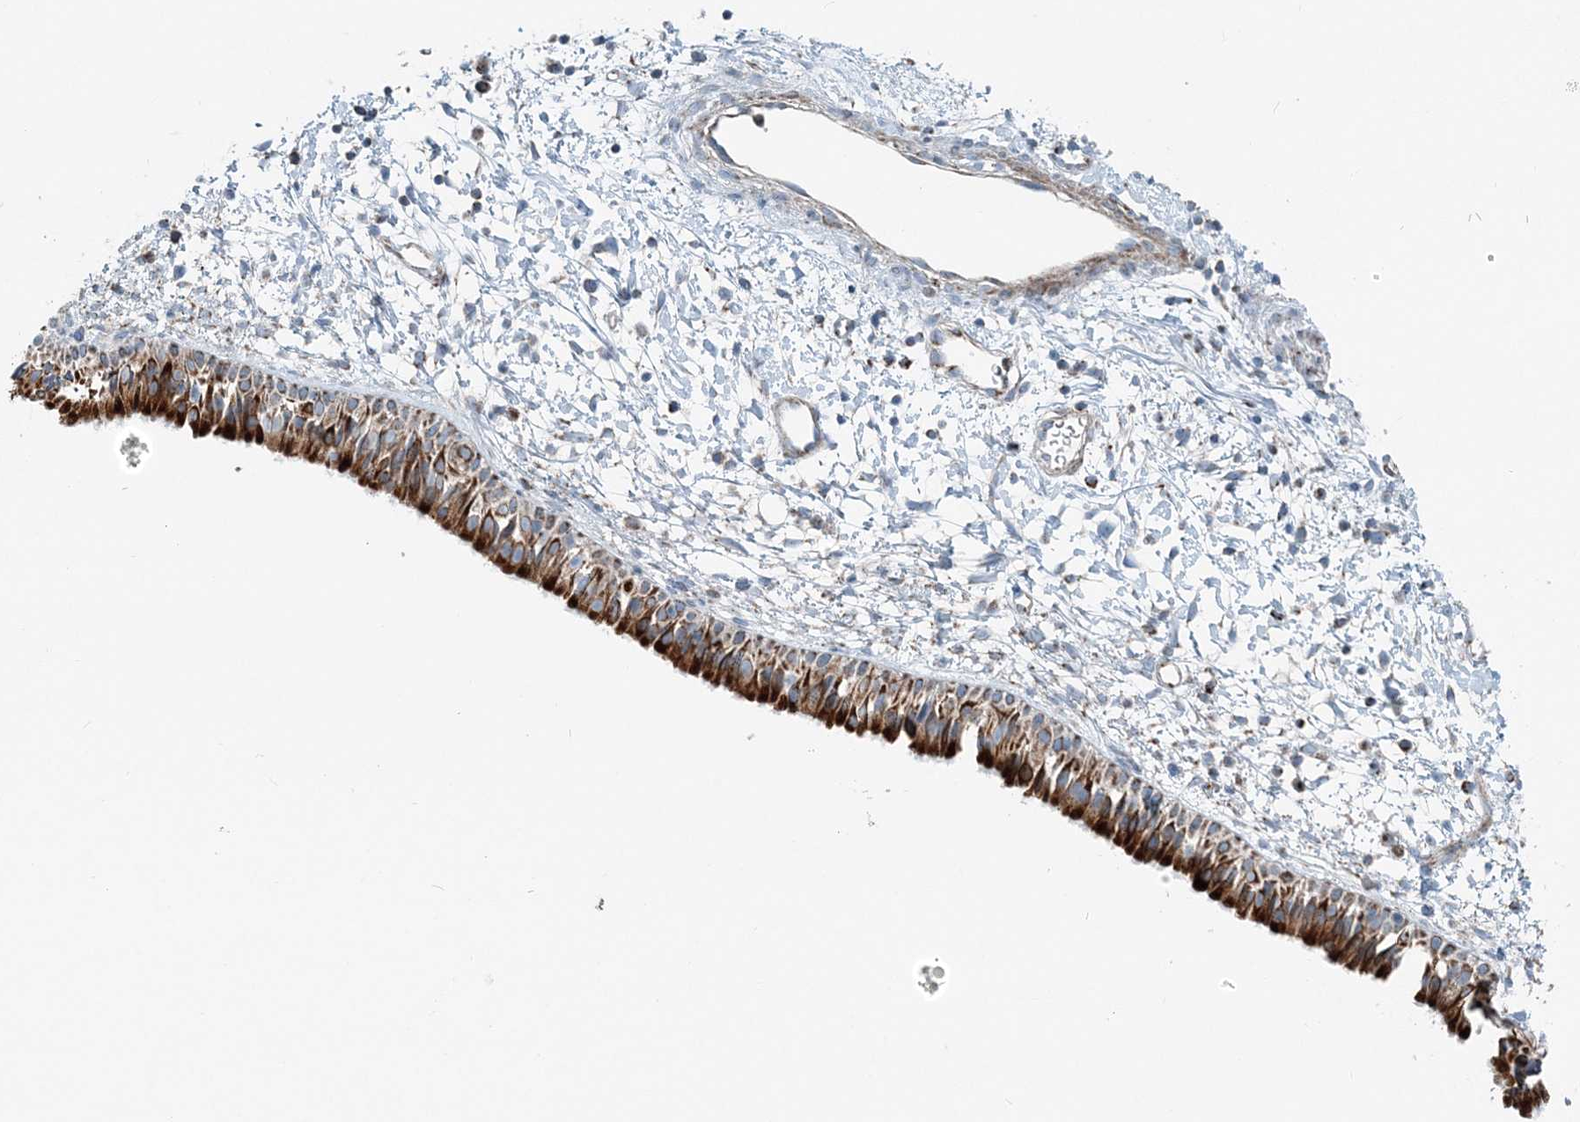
{"staining": {"intensity": "strong", "quantity": ">75%", "location": "cytoplasmic/membranous"}, "tissue": "nasopharynx", "cell_type": "Respiratory epithelial cells", "image_type": "normal", "snomed": [{"axis": "morphology", "description": "Normal tissue, NOS"}, {"axis": "topography", "description": "Nasopharynx"}], "caption": "Immunohistochemical staining of benign human nasopharynx displays >75% levels of strong cytoplasmic/membranous protein staining in about >75% of respiratory epithelial cells.", "gene": "INTU", "patient": {"sex": "male", "age": 22}}